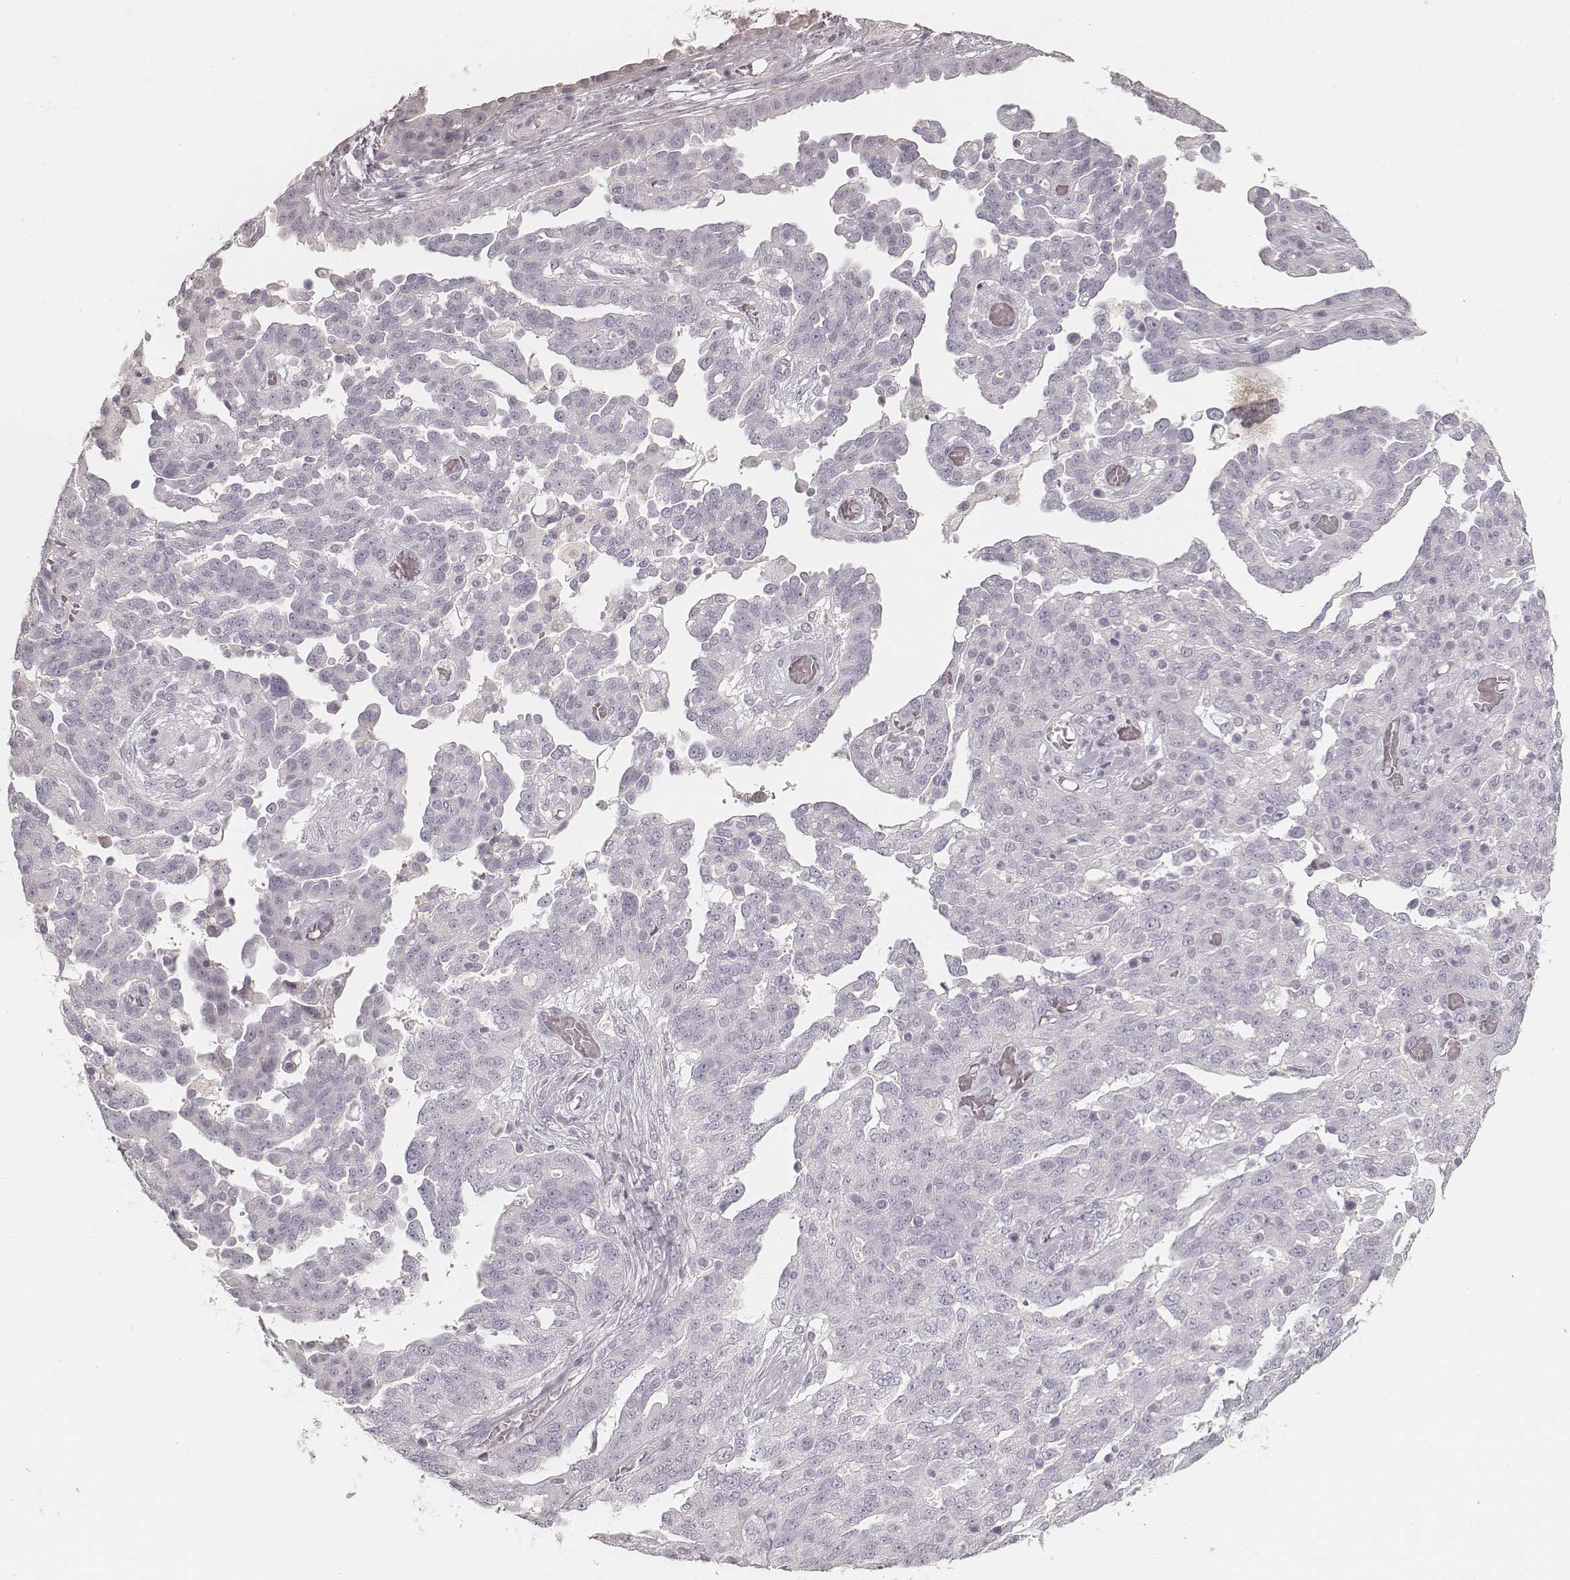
{"staining": {"intensity": "negative", "quantity": "none", "location": "none"}, "tissue": "ovarian cancer", "cell_type": "Tumor cells", "image_type": "cancer", "snomed": [{"axis": "morphology", "description": "Cystadenocarcinoma, serous, NOS"}, {"axis": "topography", "description": "Ovary"}], "caption": "Ovarian cancer stained for a protein using immunohistochemistry shows no staining tumor cells.", "gene": "KRT31", "patient": {"sex": "female", "age": 67}}